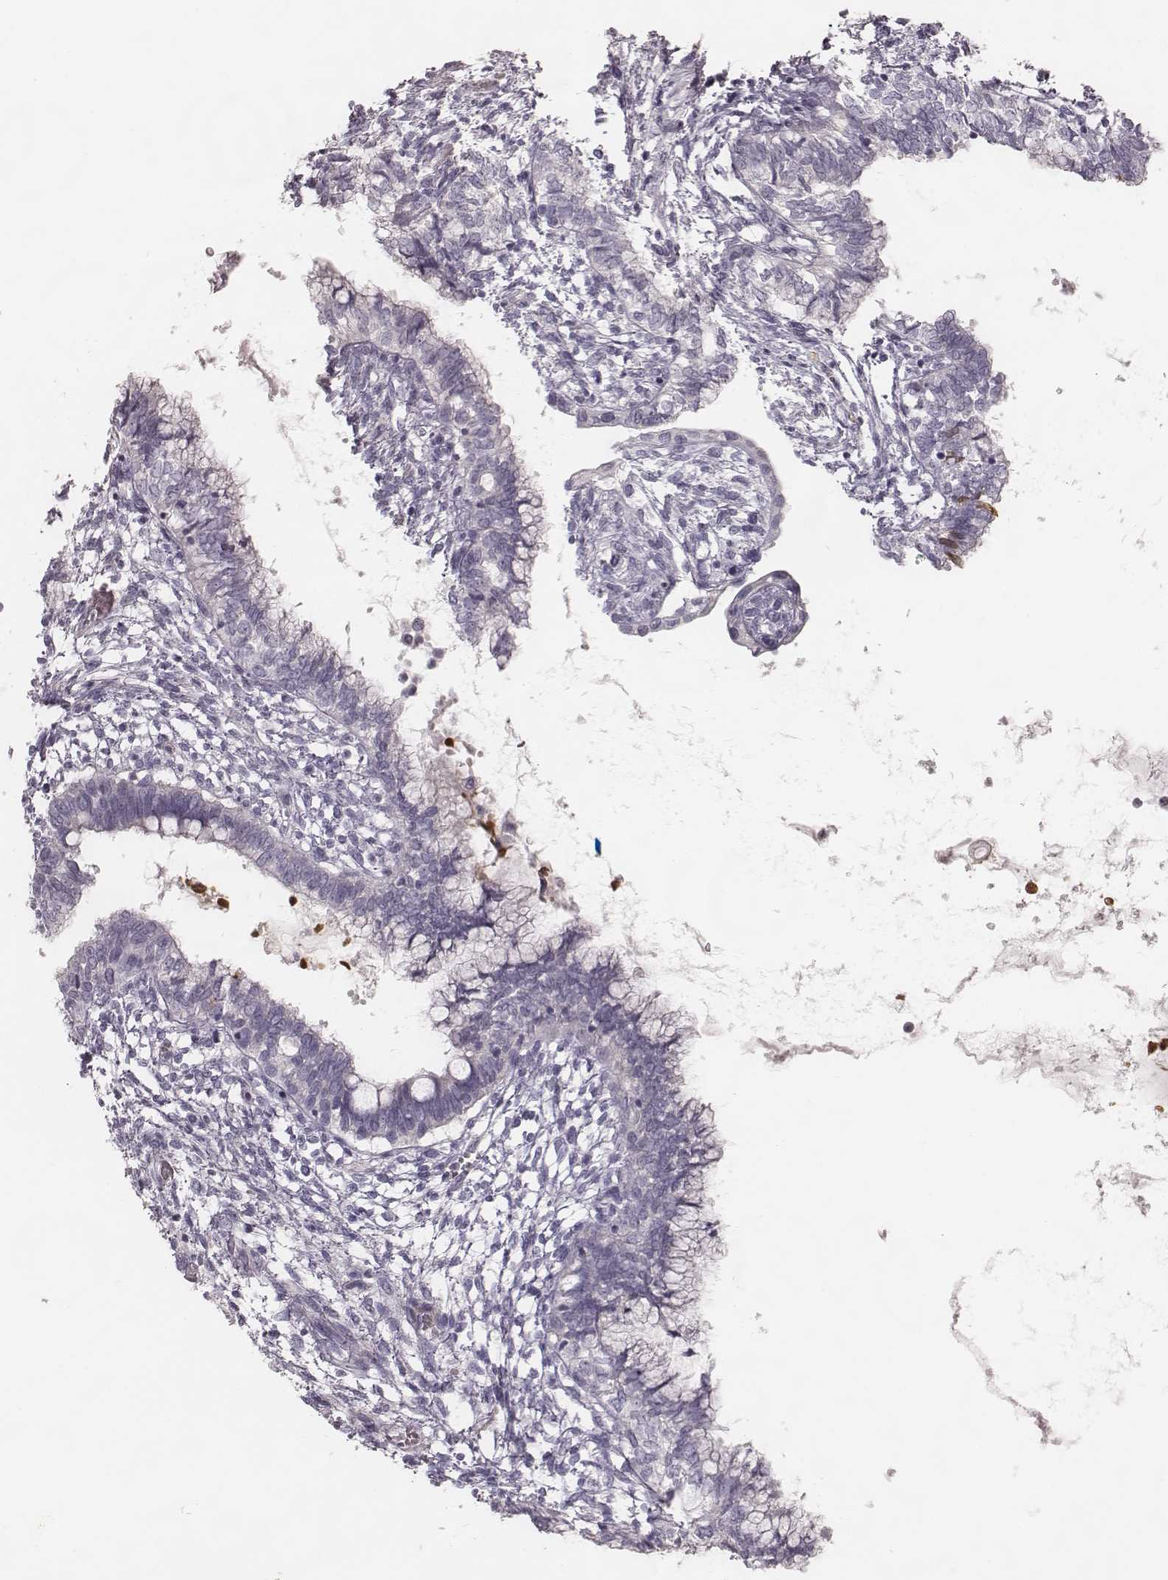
{"staining": {"intensity": "negative", "quantity": "none", "location": "none"}, "tissue": "testis cancer", "cell_type": "Tumor cells", "image_type": "cancer", "snomed": [{"axis": "morphology", "description": "Carcinoma, Embryonal, NOS"}, {"axis": "topography", "description": "Testis"}], "caption": "Immunohistochemistry histopathology image of neoplastic tissue: testis cancer (embryonal carcinoma) stained with DAB displays no significant protein positivity in tumor cells.", "gene": "SPA17", "patient": {"sex": "male", "age": 37}}